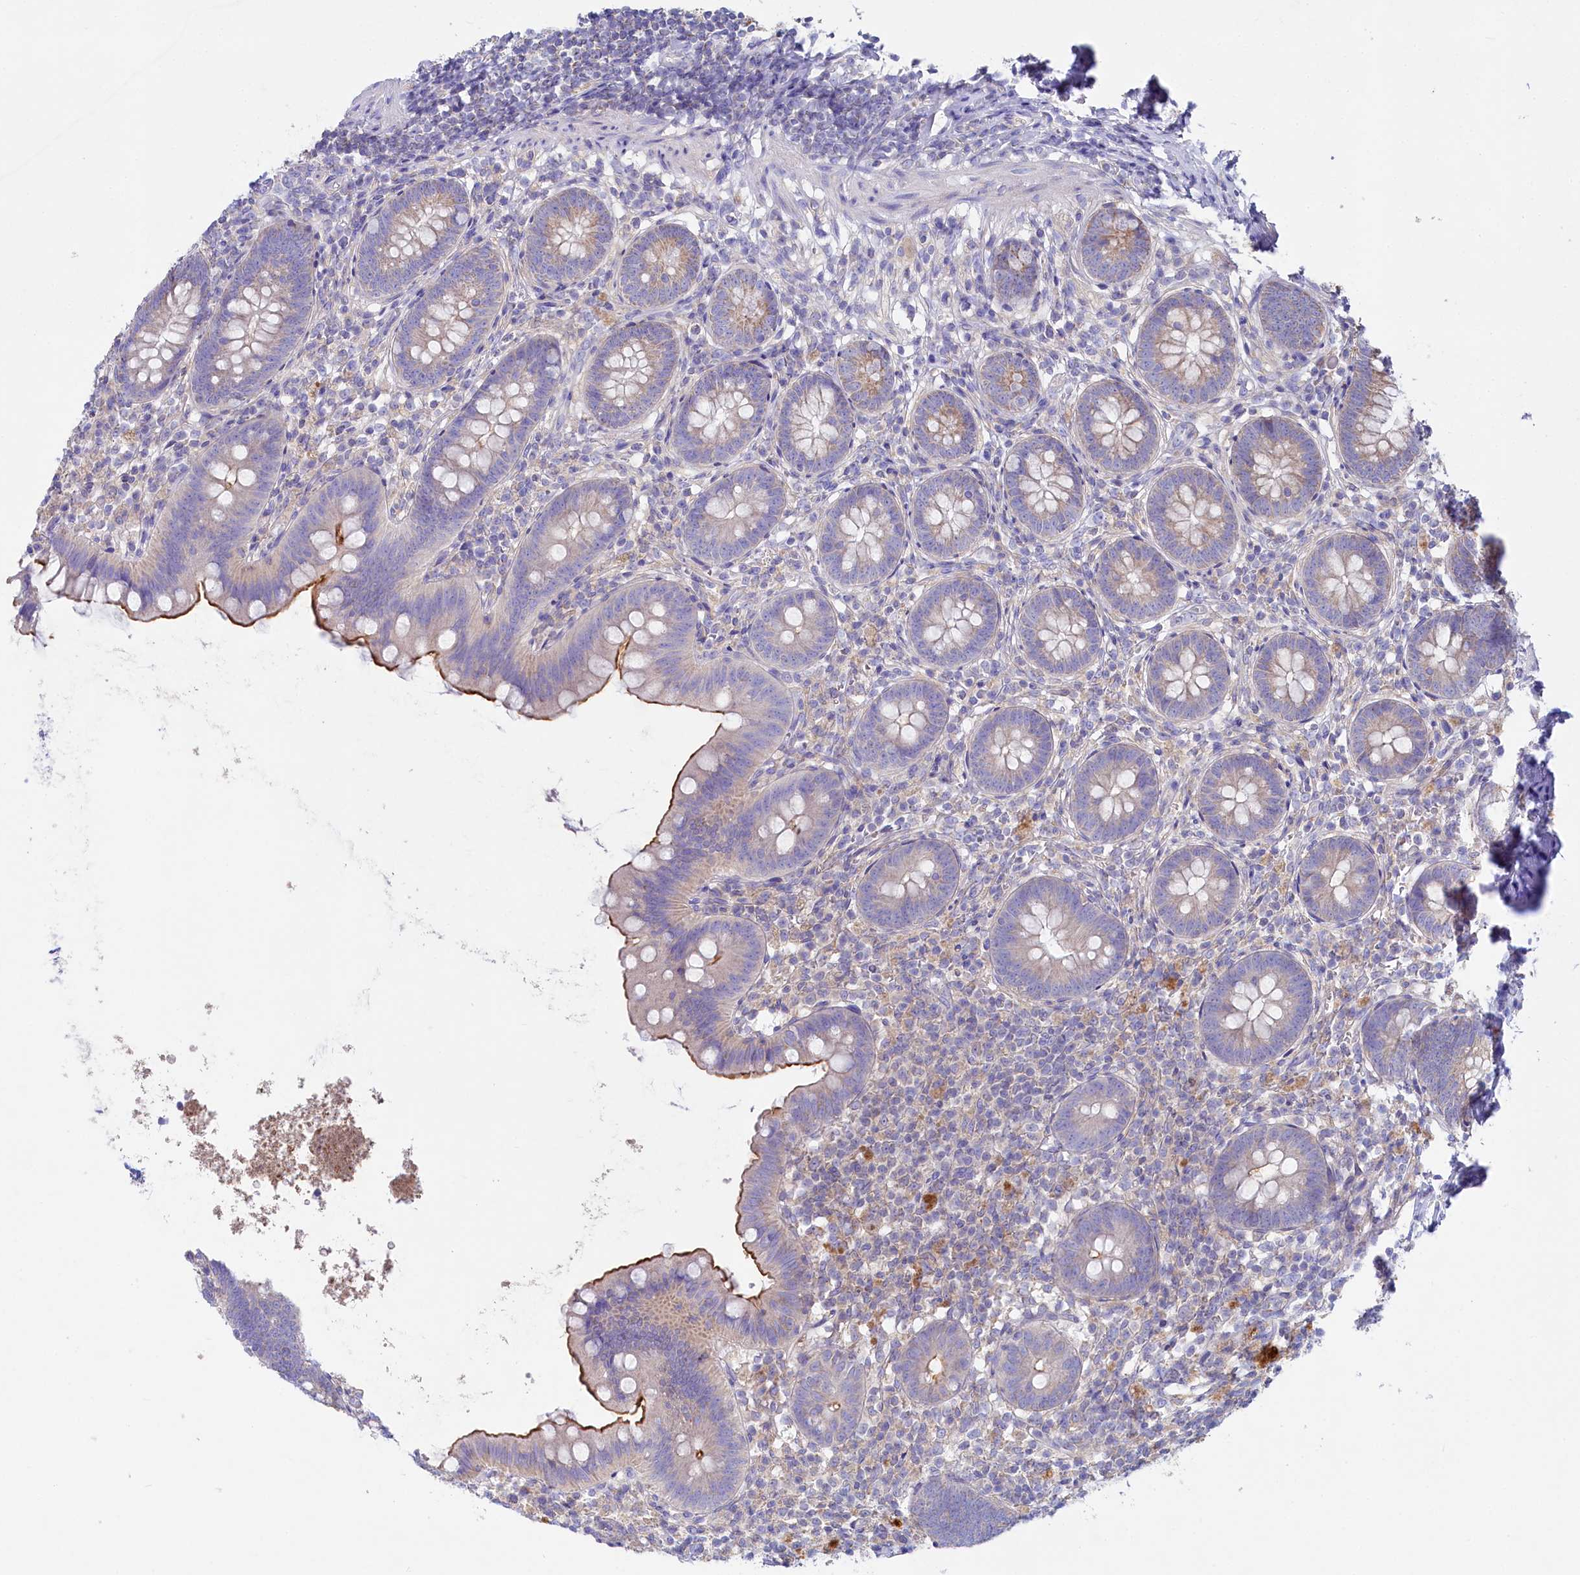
{"staining": {"intensity": "moderate", "quantity": "25%-75%", "location": "cytoplasmic/membranous"}, "tissue": "appendix", "cell_type": "Glandular cells", "image_type": "normal", "snomed": [{"axis": "morphology", "description": "Normal tissue, NOS"}, {"axis": "topography", "description": "Appendix"}], "caption": "Immunohistochemical staining of normal human appendix reveals medium levels of moderate cytoplasmic/membranous positivity in approximately 25%-75% of glandular cells.", "gene": "VPS26B", "patient": {"sex": "female", "age": 62}}